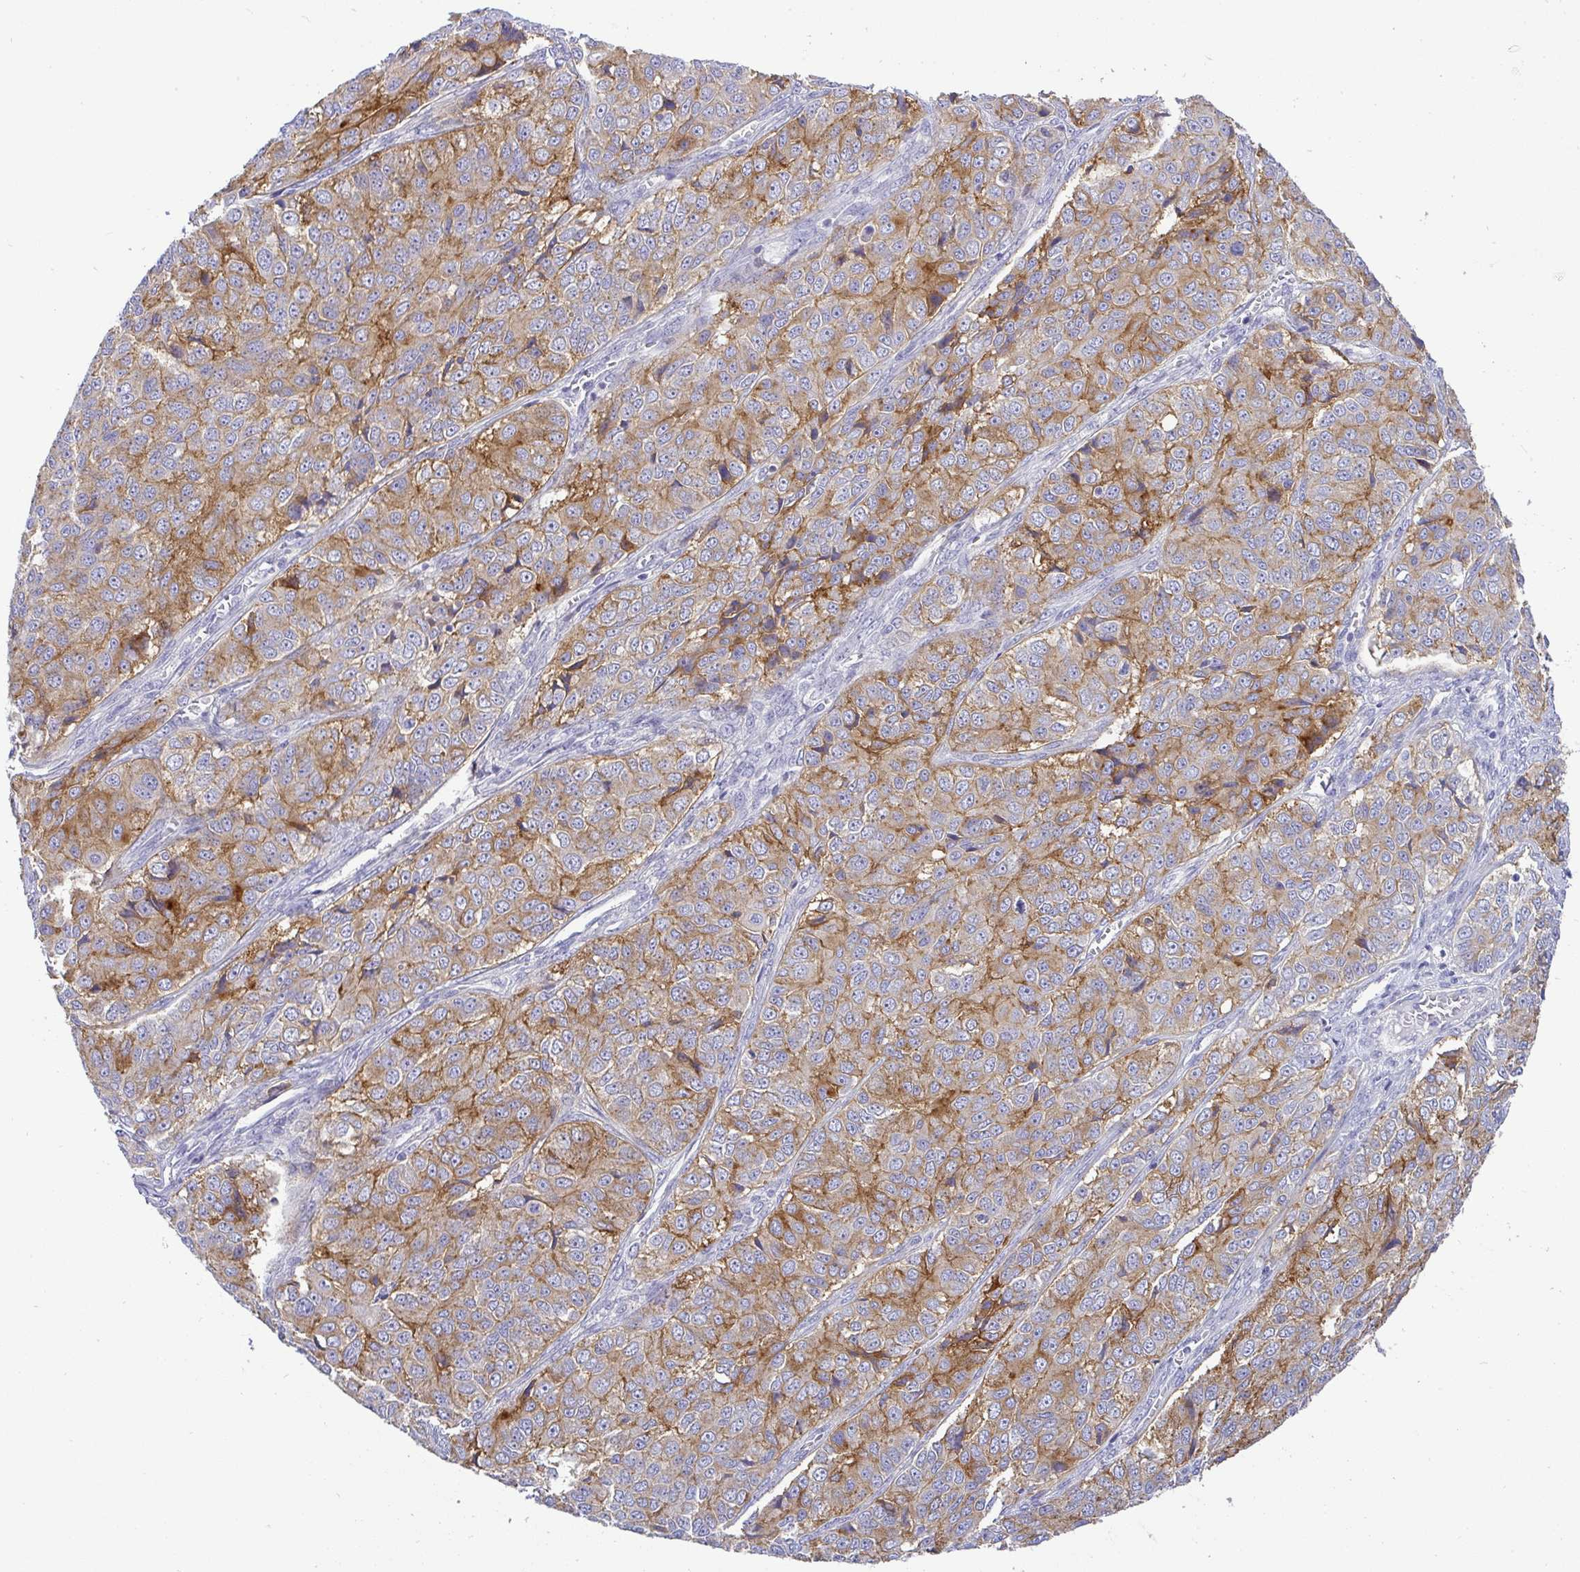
{"staining": {"intensity": "moderate", "quantity": "25%-75%", "location": "cytoplasmic/membranous"}, "tissue": "ovarian cancer", "cell_type": "Tumor cells", "image_type": "cancer", "snomed": [{"axis": "morphology", "description": "Carcinoma, endometroid"}, {"axis": "topography", "description": "Ovary"}], "caption": "About 25%-75% of tumor cells in human ovarian cancer (endometroid carcinoma) reveal moderate cytoplasmic/membranous protein positivity as visualized by brown immunohistochemical staining.", "gene": "FAM177A1", "patient": {"sex": "female", "age": 51}}